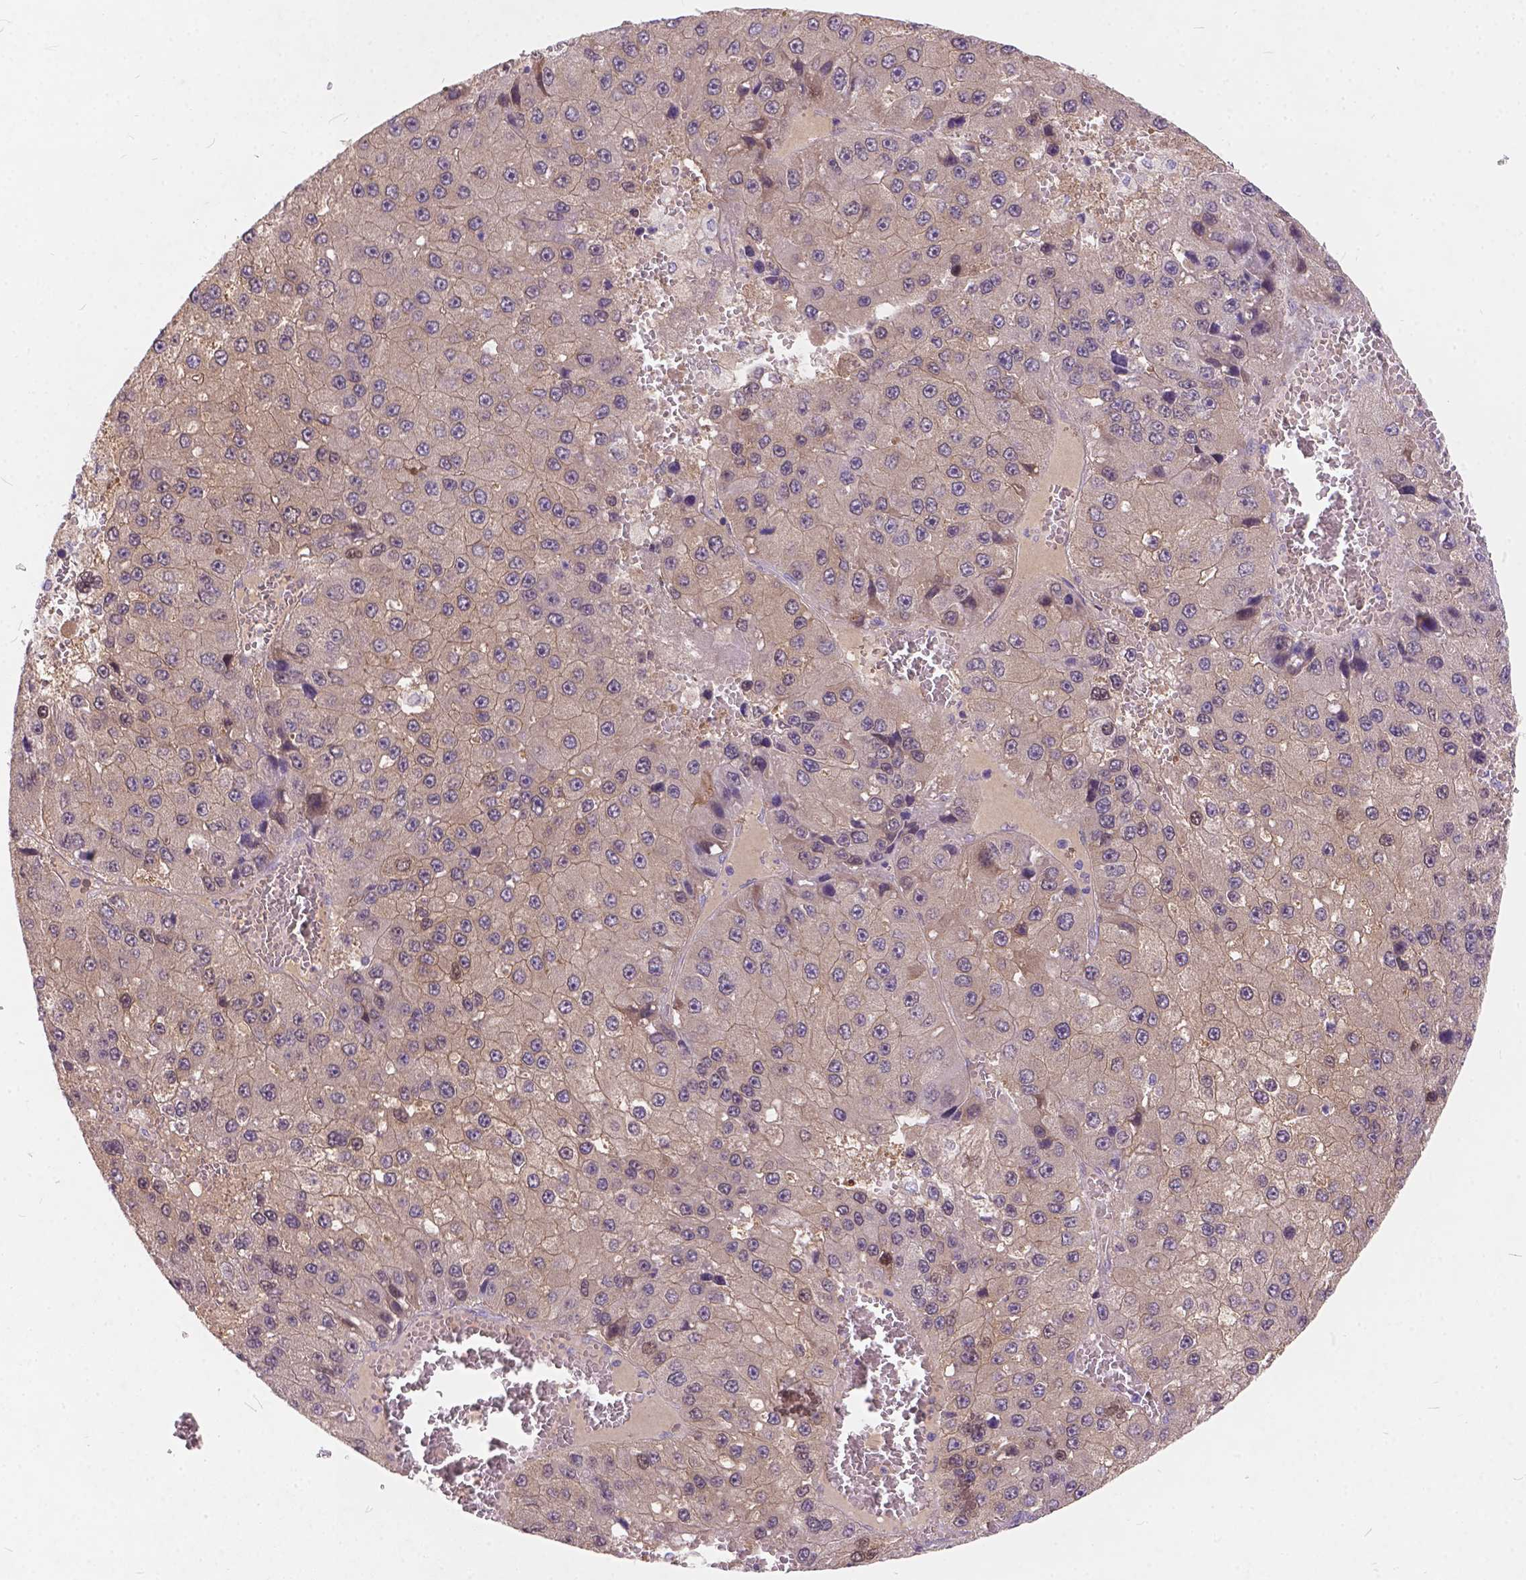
{"staining": {"intensity": "weak", "quantity": ">75%", "location": "cytoplasmic/membranous"}, "tissue": "liver cancer", "cell_type": "Tumor cells", "image_type": "cancer", "snomed": [{"axis": "morphology", "description": "Carcinoma, Hepatocellular, NOS"}, {"axis": "topography", "description": "Liver"}], "caption": "The photomicrograph exhibits immunohistochemical staining of liver cancer (hepatocellular carcinoma). There is weak cytoplasmic/membranous positivity is identified in approximately >75% of tumor cells.", "gene": "PEX11G", "patient": {"sex": "female", "age": 73}}